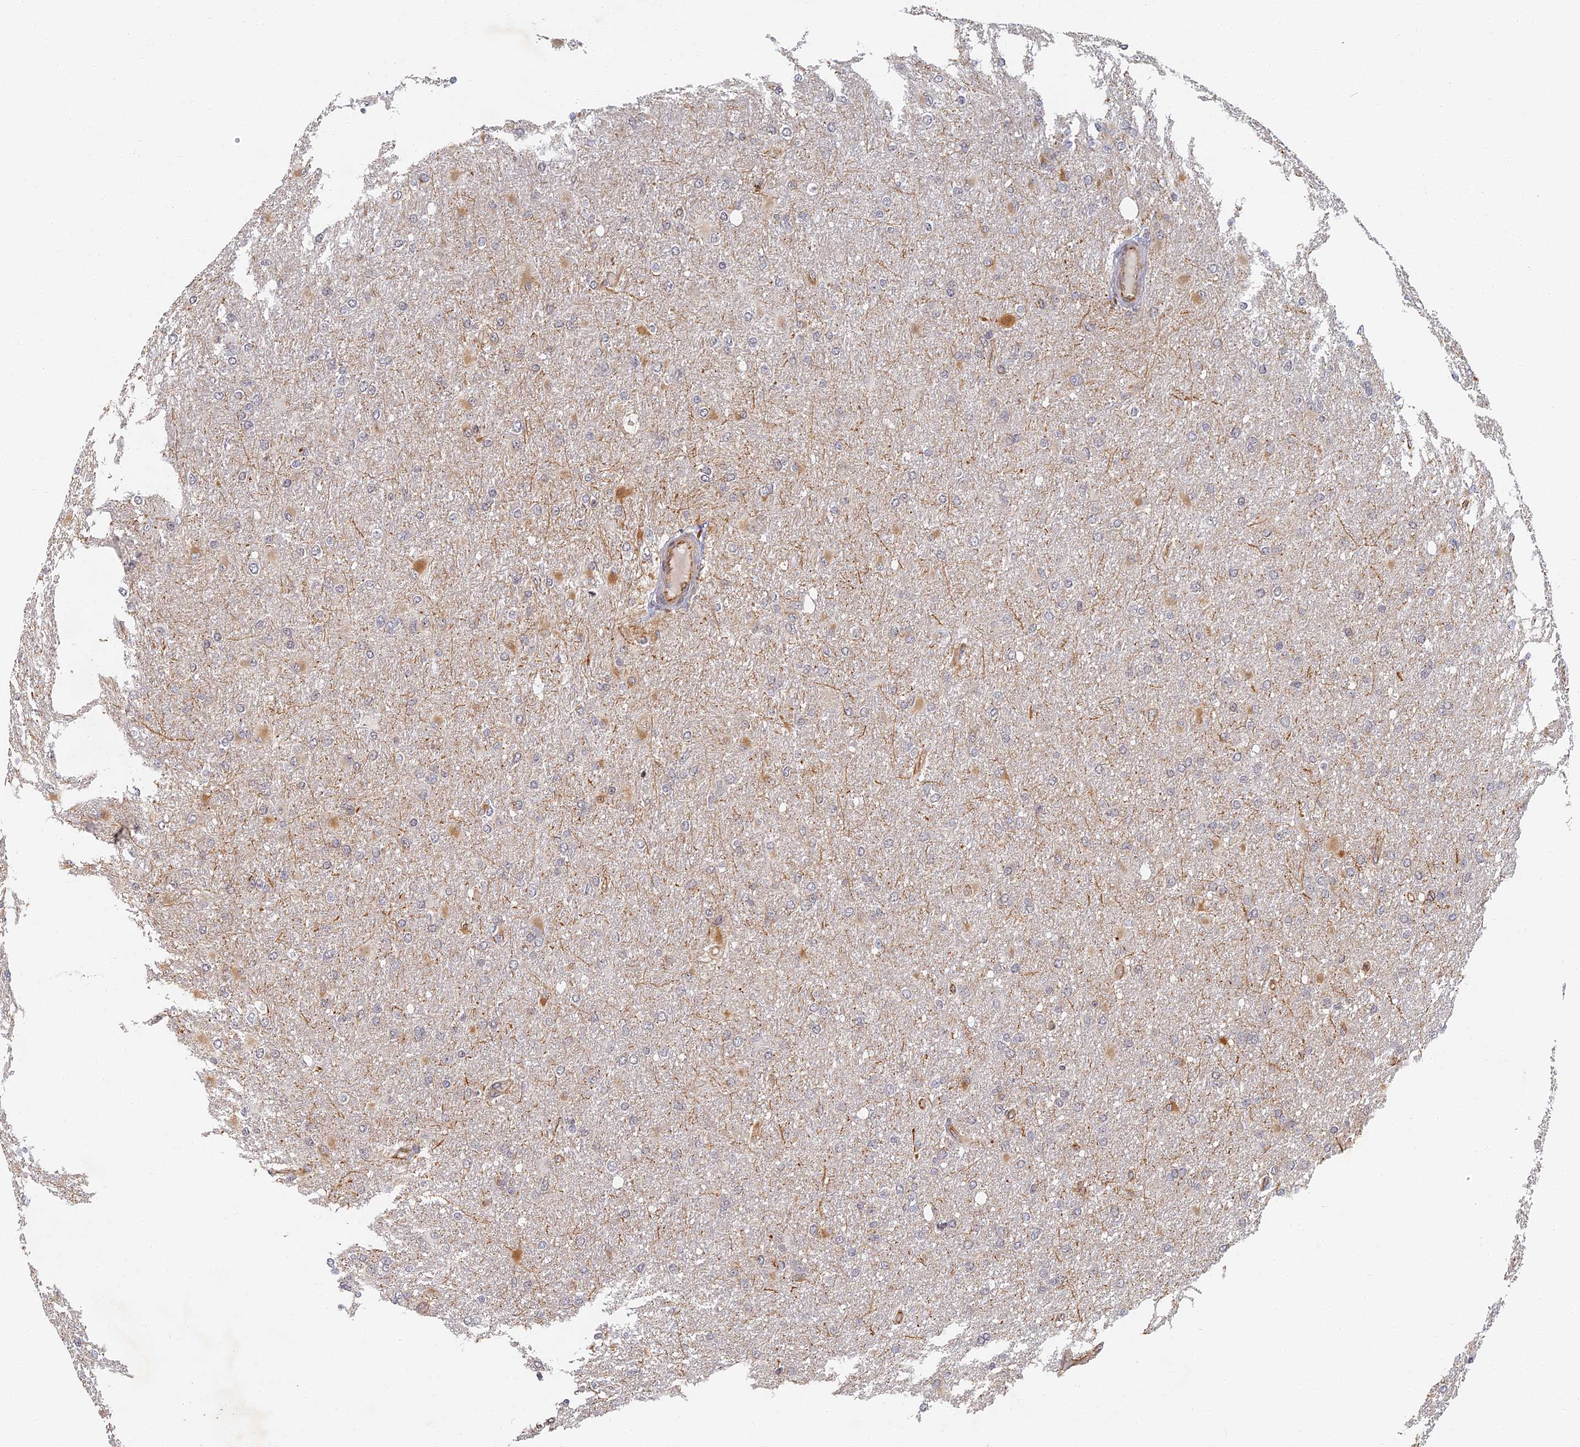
{"staining": {"intensity": "negative", "quantity": "none", "location": "none"}, "tissue": "glioma", "cell_type": "Tumor cells", "image_type": "cancer", "snomed": [{"axis": "morphology", "description": "Glioma, malignant, High grade"}, {"axis": "topography", "description": "Cerebral cortex"}], "caption": "Micrograph shows no significant protein positivity in tumor cells of high-grade glioma (malignant). Nuclei are stained in blue.", "gene": "ABCB10", "patient": {"sex": "female", "age": 36}}